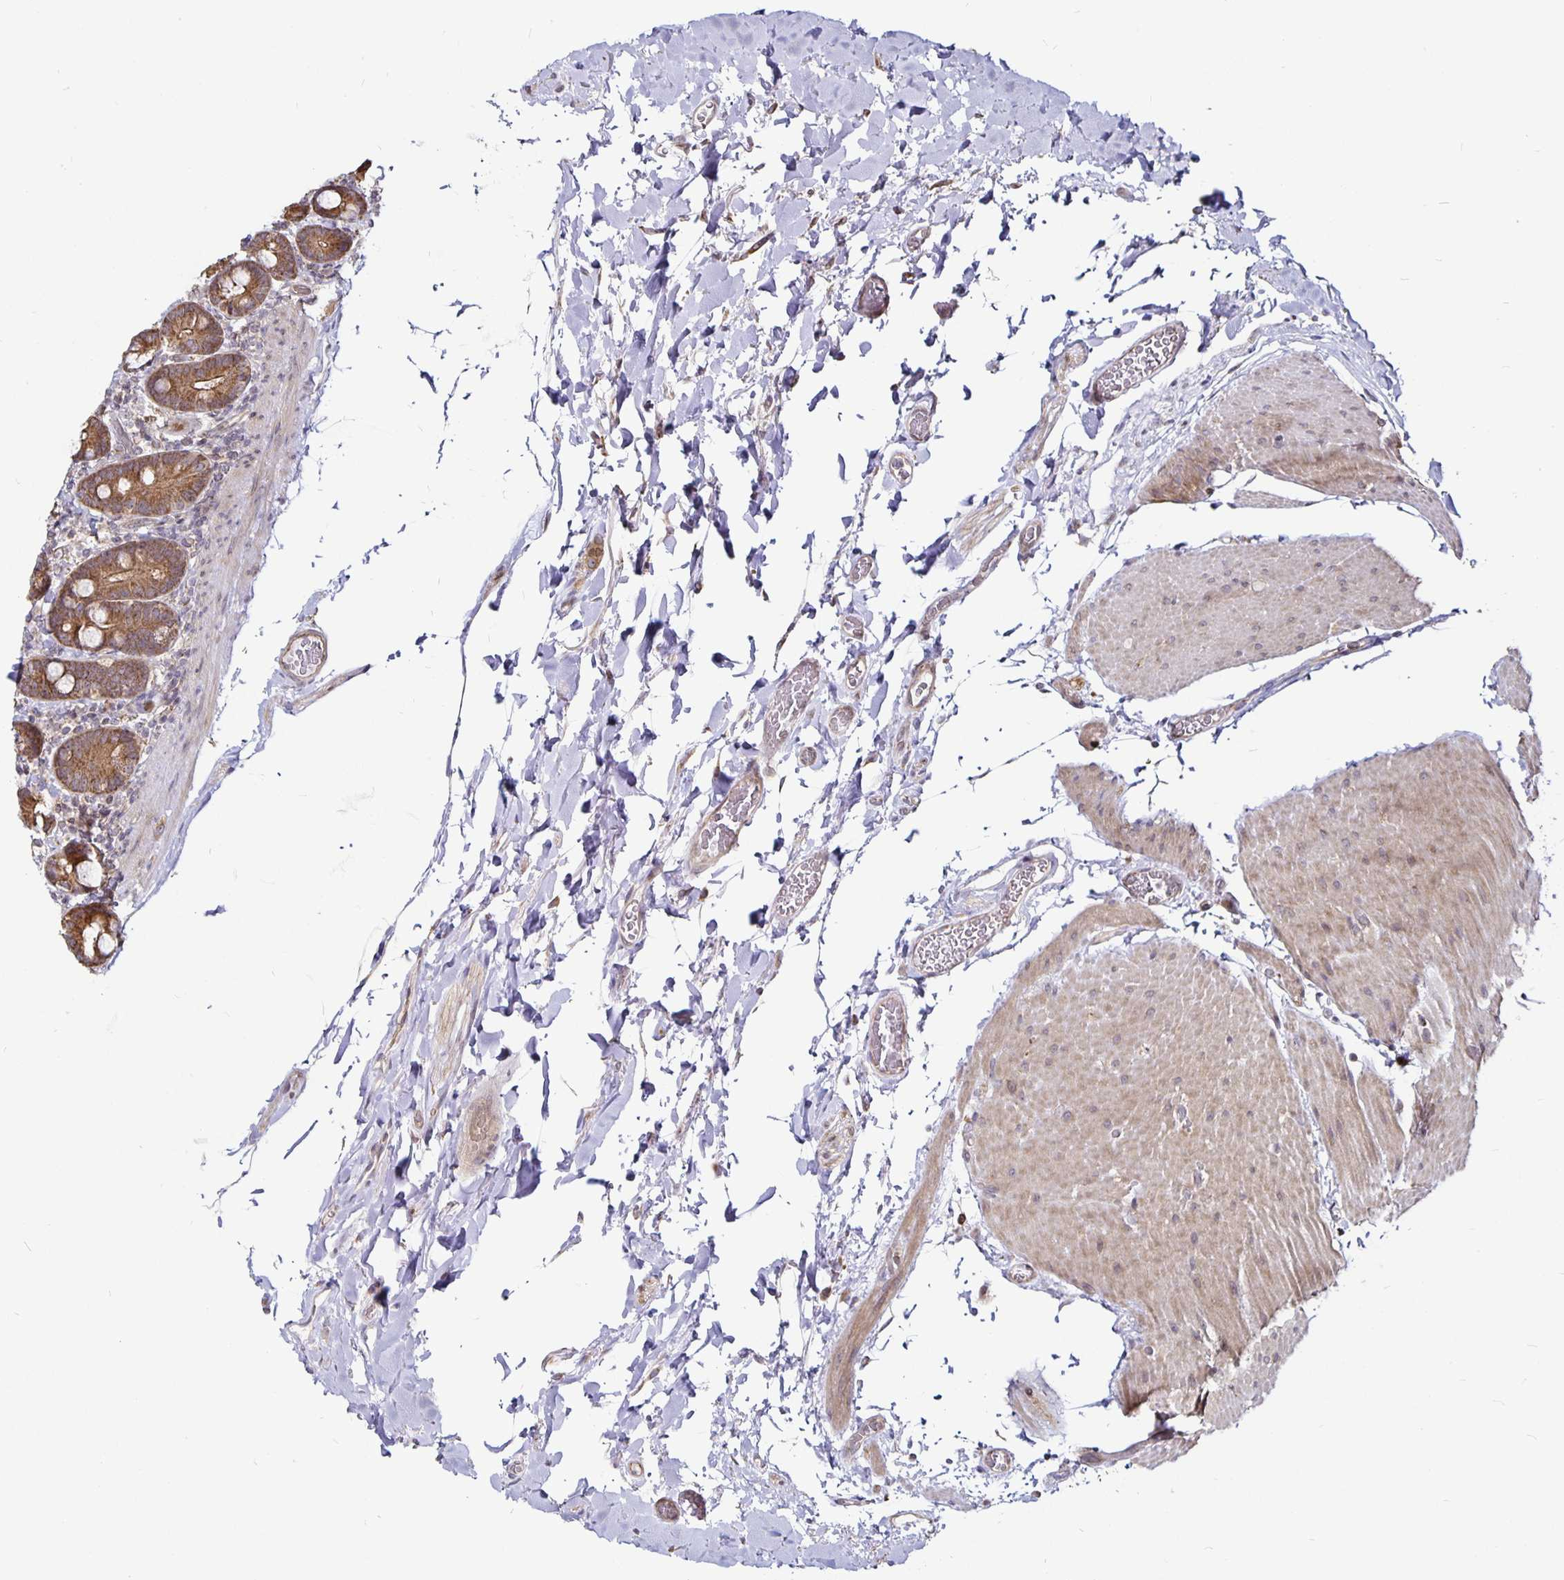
{"staining": {"intensity": "strong", "quantity": ">75%", "location": "cytoplasmic/membranous"}, "tissue": "duodenum", "cell_type": "Glandular cells", "image_type": "normal", "snomed": [{"axis": "morphology", "description": "Normal tissue, NOS"}, {"axis": "topography", "description": "Duodenum"}], "caption": "DAB (3,3'-diaminobenzidine) immunohistochemical staining of unremarkable duodenum displays strong cytoplasmic/membranous protein positivity in approximately >75% of glandular cells.", "gene": "CYP27A1", "patient": {"sex": "female", "age": 62}}